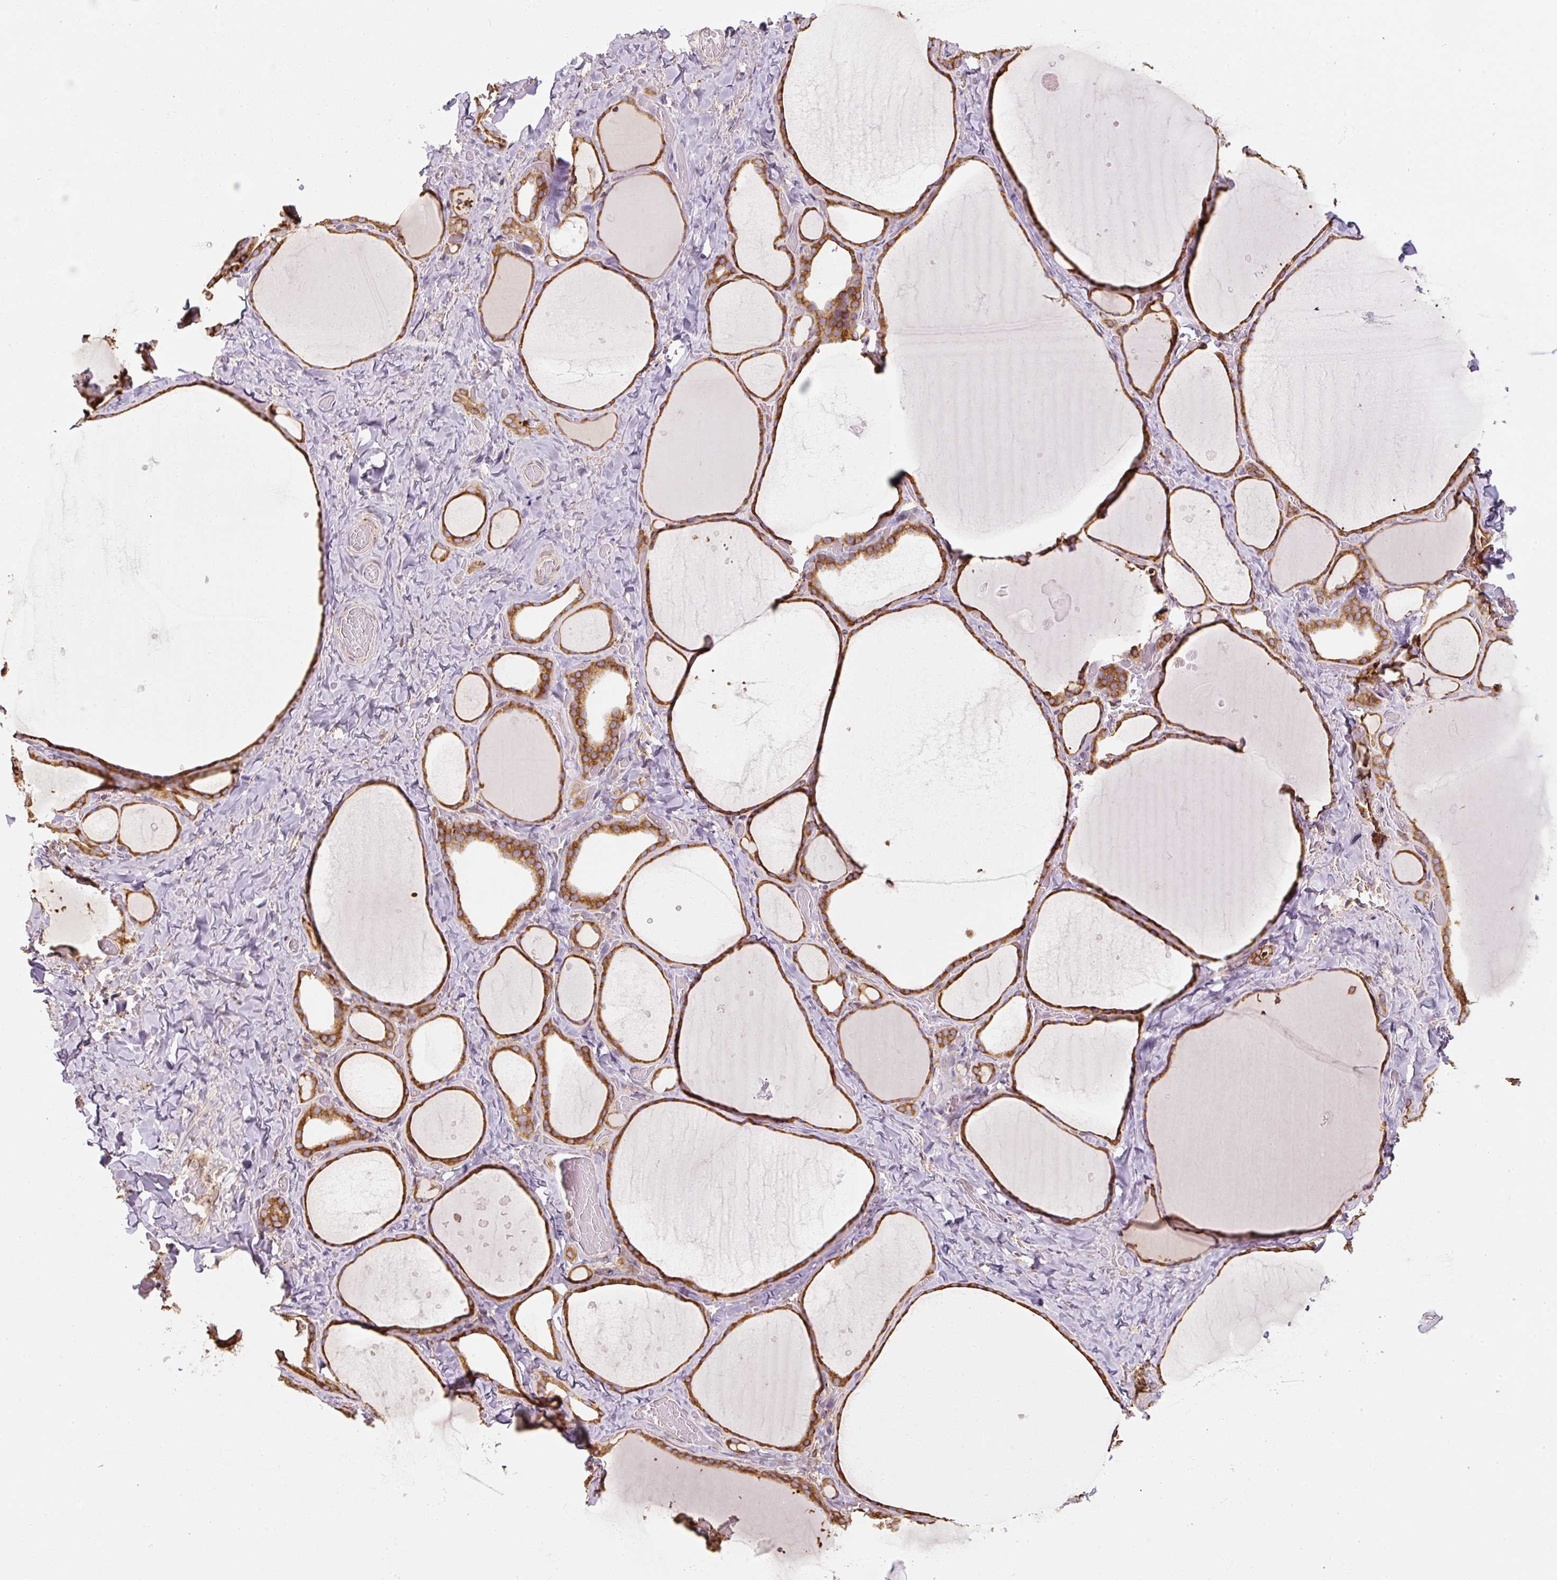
{"staining": {"intensity": "strong", "quantity": ">75%", "location": "cytoplasmic/membranous"}, "tissue": "thyroid gland", "cell_type": "Glandular cells", "image_type": "normal", "snomed": [{"axis": "morphology", "description": "Normal tissue, NOS"}, {"axis": "topography", "description": "Thyroid gland"}], "caption": "A brown stain highlights strong cytoplasmic/membranous positivity of a protein in glandular cells of unremarkable human thyroid gland.", "gene": "PRKCSH", "patient": {"sex": "female", "age": 36}}